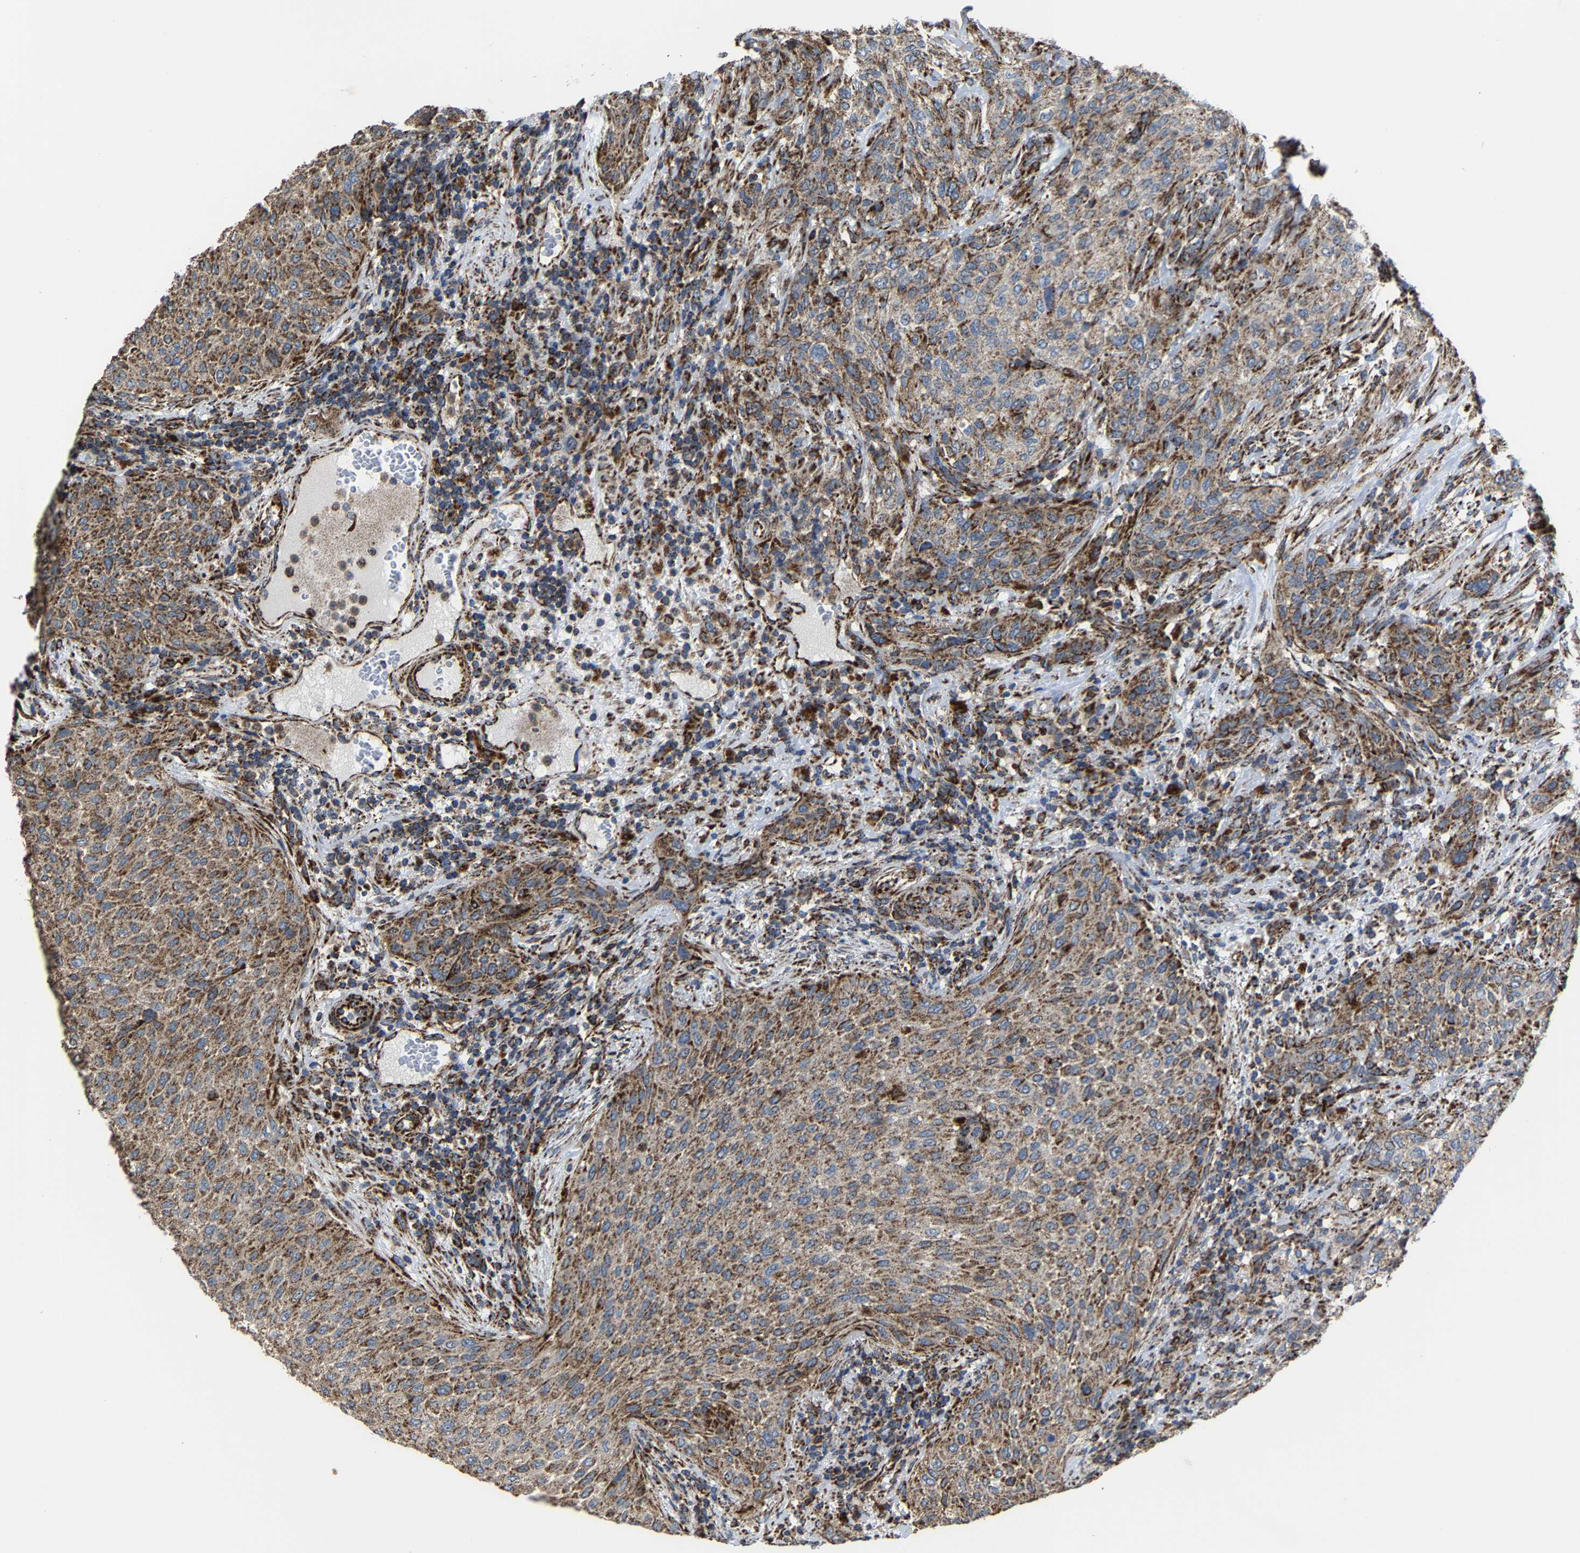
{"staining": {"intensity": "moderate", "quantity": ">75%", "location": "cytoplasmic/membranous"}, "tissue": "urothelial cancer", "cell_type": "Tumor cells", "image_type": "cancer", "snomed": [{"axis": "morphology", "description": "Urothelial carcinoma, Low grade"}, {"axis": "morphology", "description": "Urothelial carcinoma, High grade"}, {"axis": "topography", "description": "Urinary bladder"}], "caption": "A brown stain shows moderate cytoplasmic/membranous positivity of a protein in low-grade urothelial carcinoma tumor cells. (DAB (3,3'-diaminobenzidine) IHC, brown staining for protein, blue staining for nuclei).", "gene": "NDUFV3", "patient": {"sex": "male", "age": 35}}